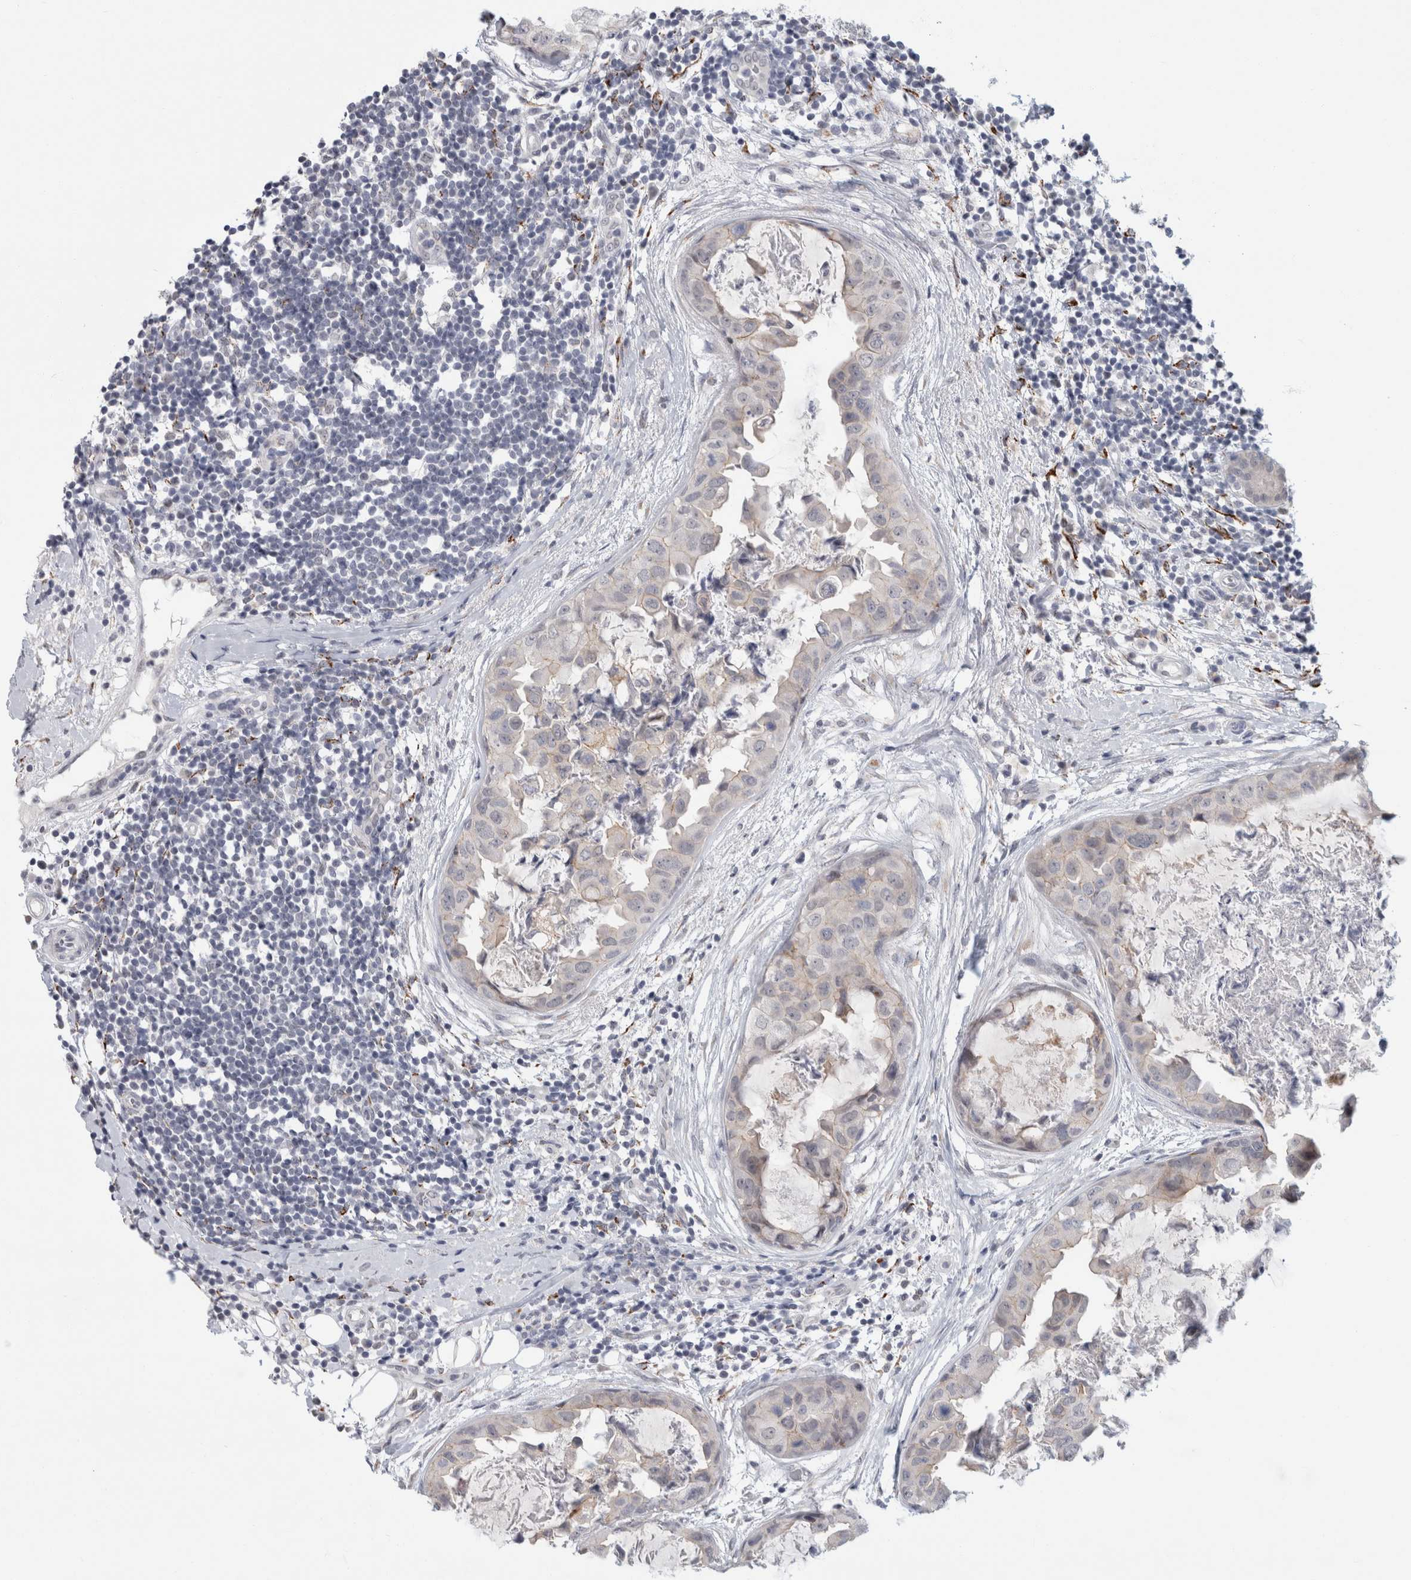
{"staining": {"intensity": "negative", "quantity": "none", "location": "none"}, "tissue": "breast cancer", "cell_type": "Tumor cells", "image_type": "cancer", "snomed": [{"axis": "morphology", "description": "Duct carcinoma"}, {"axis": "topography", "description": "Breast"}], "caption": "This is an immunohistochemistry (IHC) micrograph of human breast cancer (infiltrating ductal carcinoma). There is no expression in tumor cells.", "gene": "NIPA1", "patient": {"sex": "female", "age": 40}}